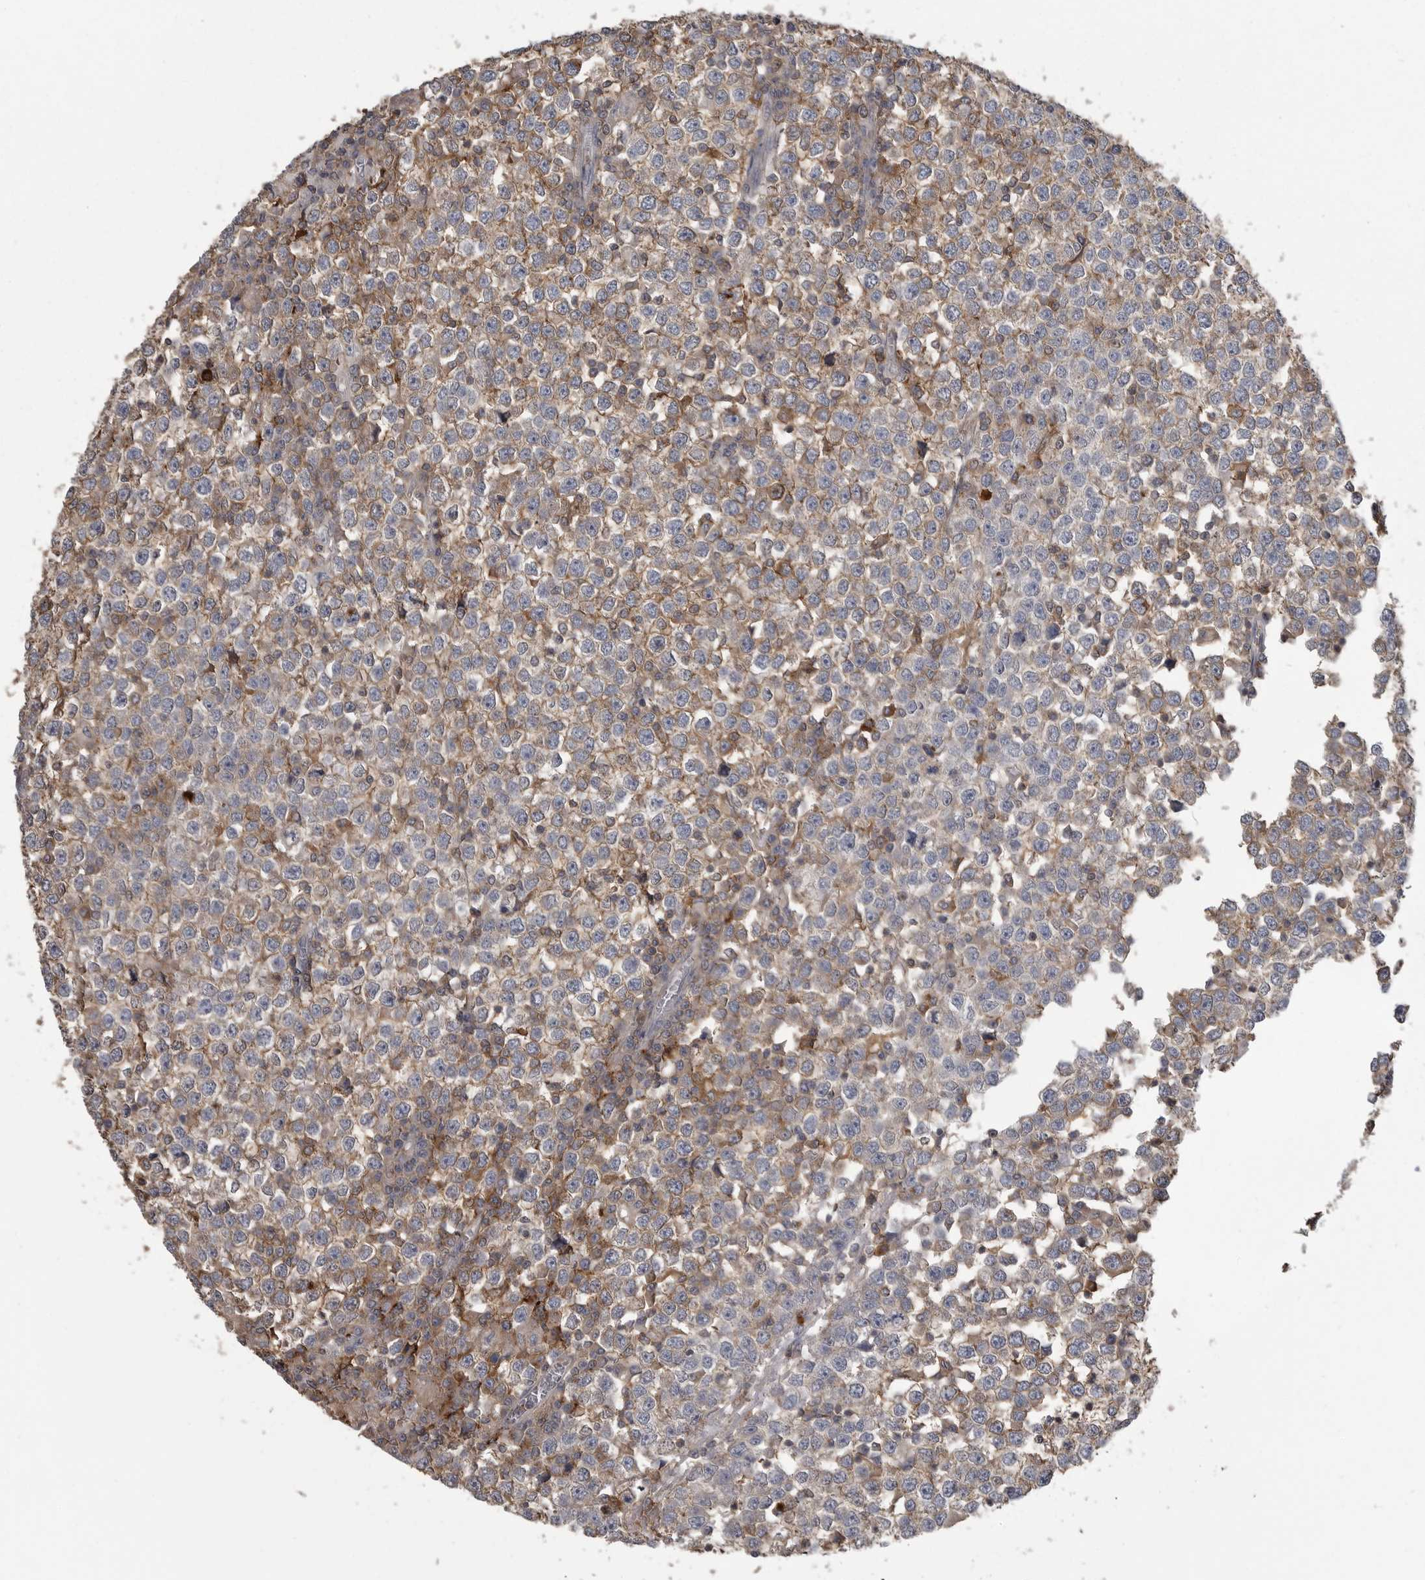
{"staining": {"intensity": "weak", "quantity": ">75%", "location": "cytoplasmic/membranous"}, "tissue": "testis cancer", "cell_type": "Tumor cells", "image_type": "cancer", "snomed": [{"axis": "morphology", "description": "Seminoma, NOS"}, {"axis": "topography", "description": "Testis"}], "caption": "A photomicrograph of testis cancer stained for a protein shows weak cytoplasmic/membranous brown staining in tumor cells.", "gene": "CMTM6", "patient": {"sex": "male", "age": 65}}